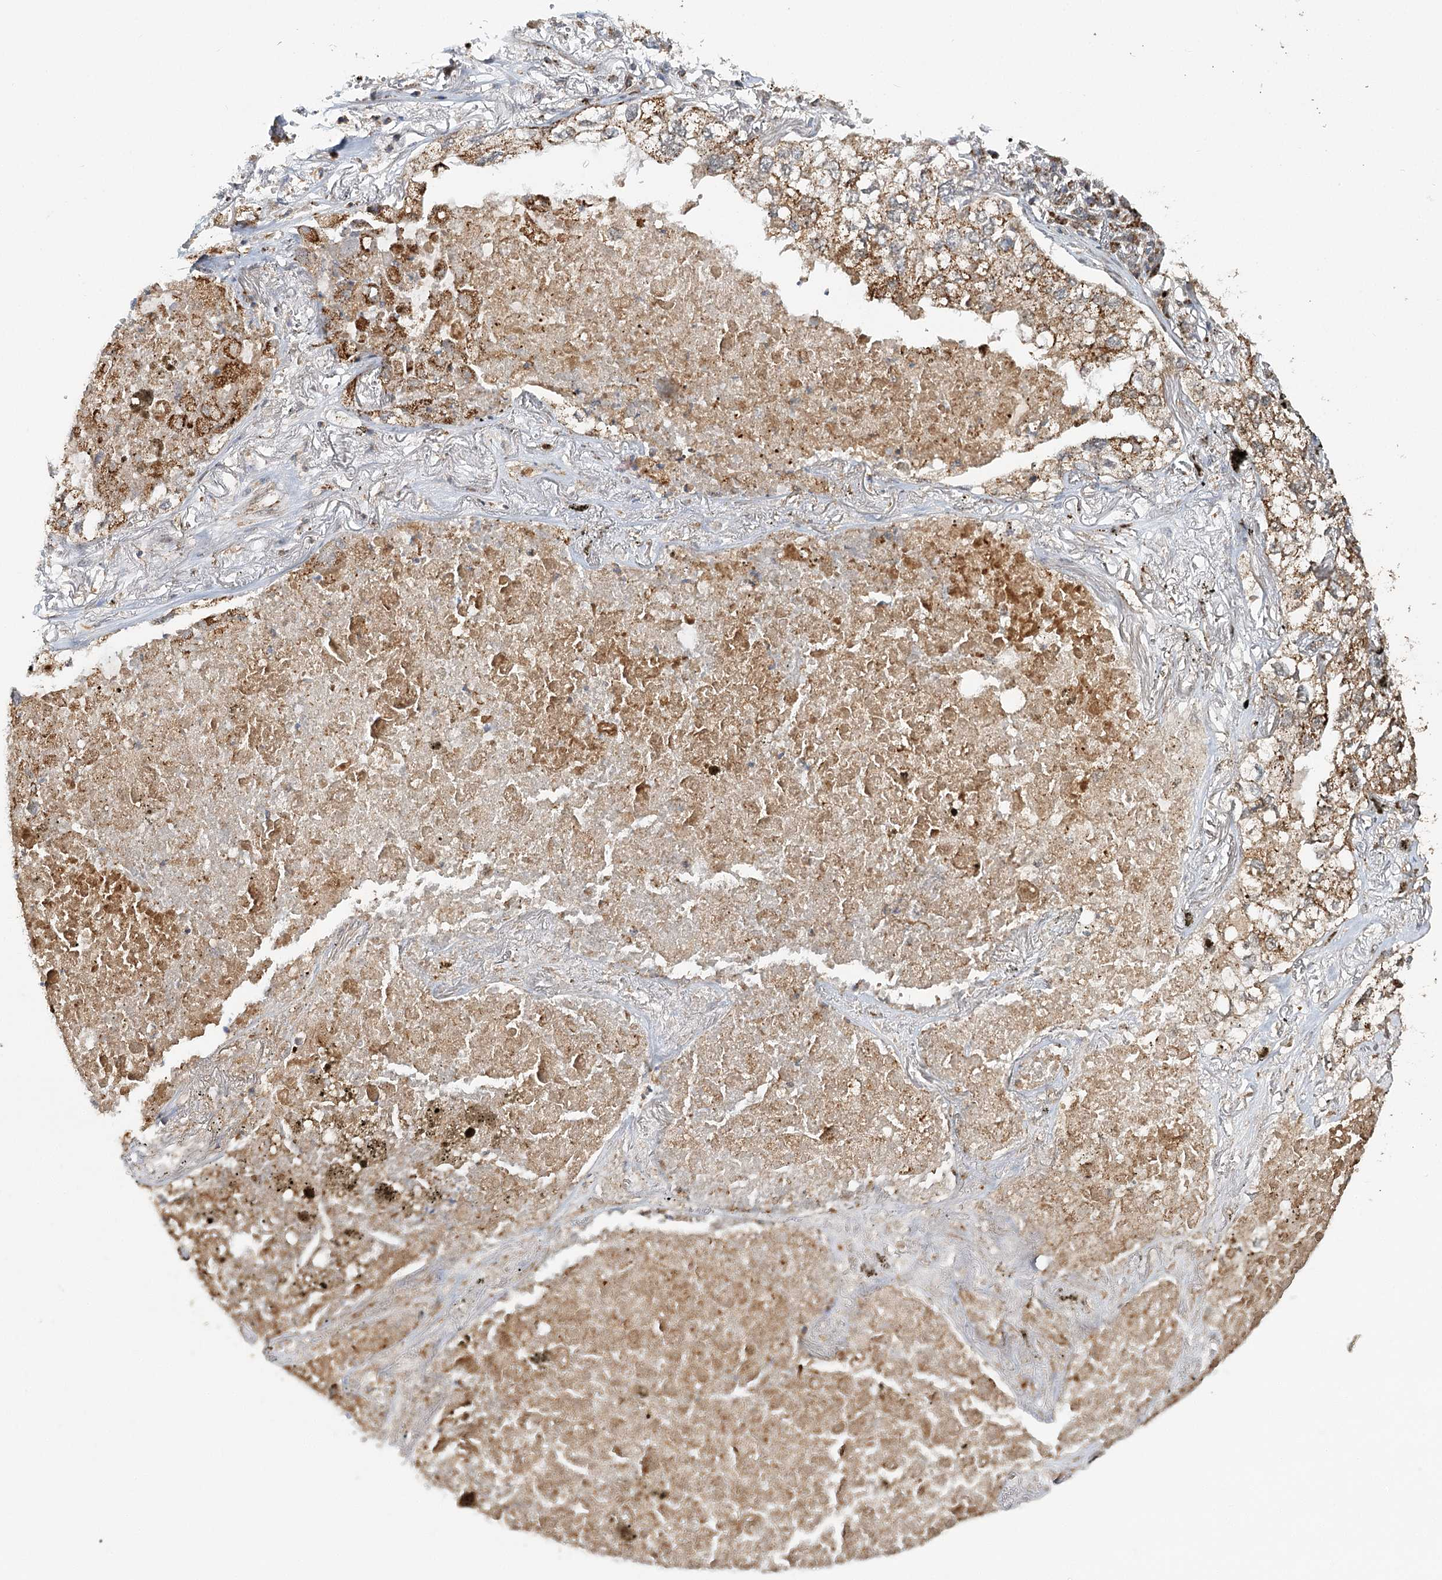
{"staining": {"intensity": "moderate", "quantity": ">75%", "location": "cytoplasmic/membranous"}, "tissue": "lung cancer", "cell_type": "Tumor cells", "image_type": "cancer", "snomed": [{"axis": "morphology", "description": "Adenocarcinoma, NOS"}, {"axis": "topography", "description": "Lung"}], "caption": "This is a photomicrograph of immunohistochemistry (IHC) staining of adenocarcinoma (lung), which shows moderate staining in the cytoplasmic/membranous of tumor cells.", "gene": "ZNRF3", "patient": {"sex": "male", "age": 65}}